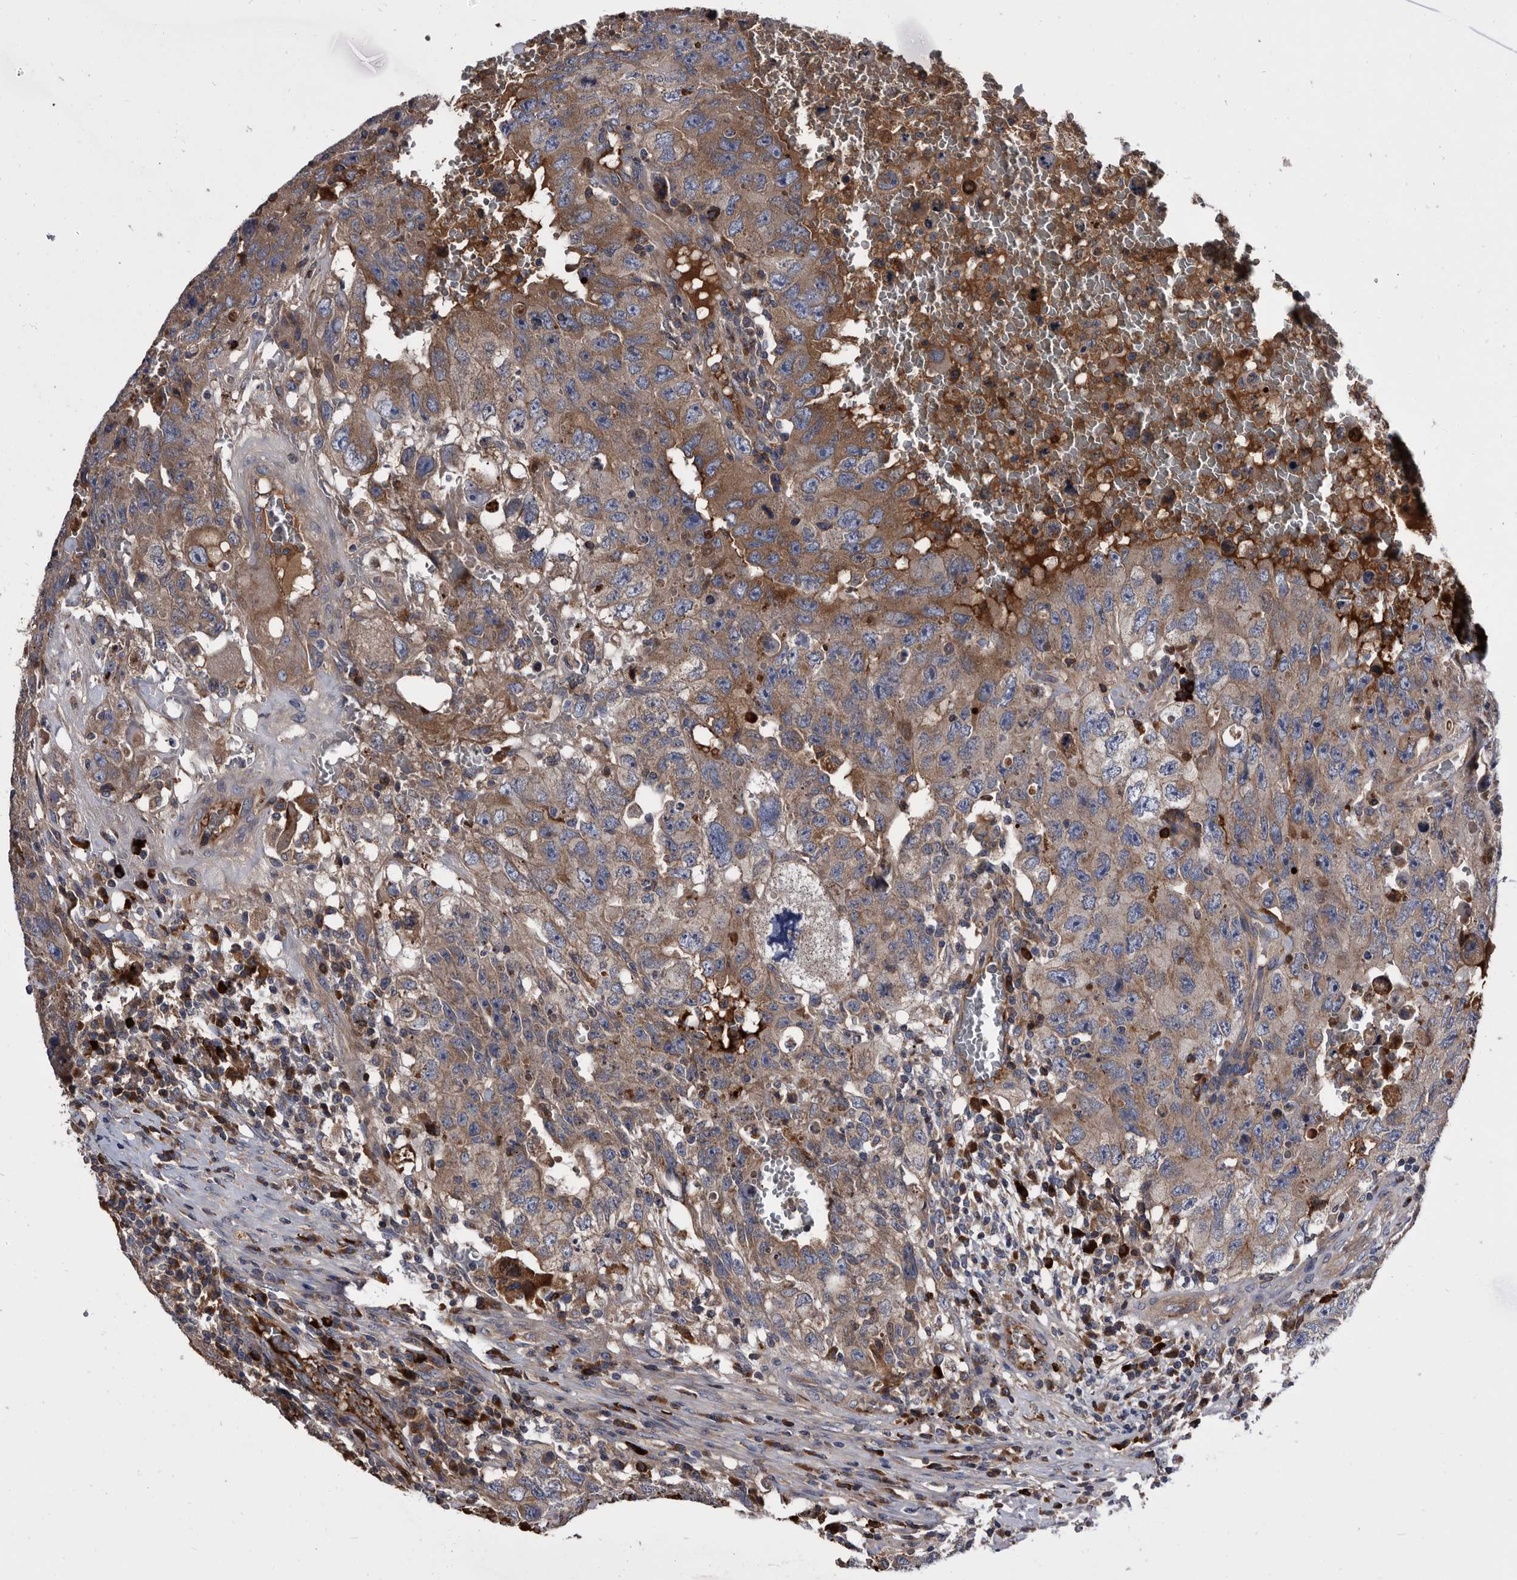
{"staining": {"intensity": "moderate", "quantity": ">75%", "location": "cytoplasmic/membranous"}, "tissue": "testis cancer", "cell_type": "Tumor cells", "image_type": "cancer", "snomed": [{"axis": "morphology", "description": "Carcinoma, Embryonal, NOS"}, {"axis": "topography", "description": "Testis"}], "caption": "IHC staining of testis cancer, which reveals medium levels of moderate cytoplasmic/membranous staining in approximately >75% of tumor cells indicating moderate cytoplasmic/membranous protein positivity. The staining was performed using DAB (3,3'-diaminobenzidine) (brown) for protein detection and nuclei were counterstained in hematoxylin (blue).", "gene": "DTNBP1", "patient": {"sex": "male", "age": 26}}